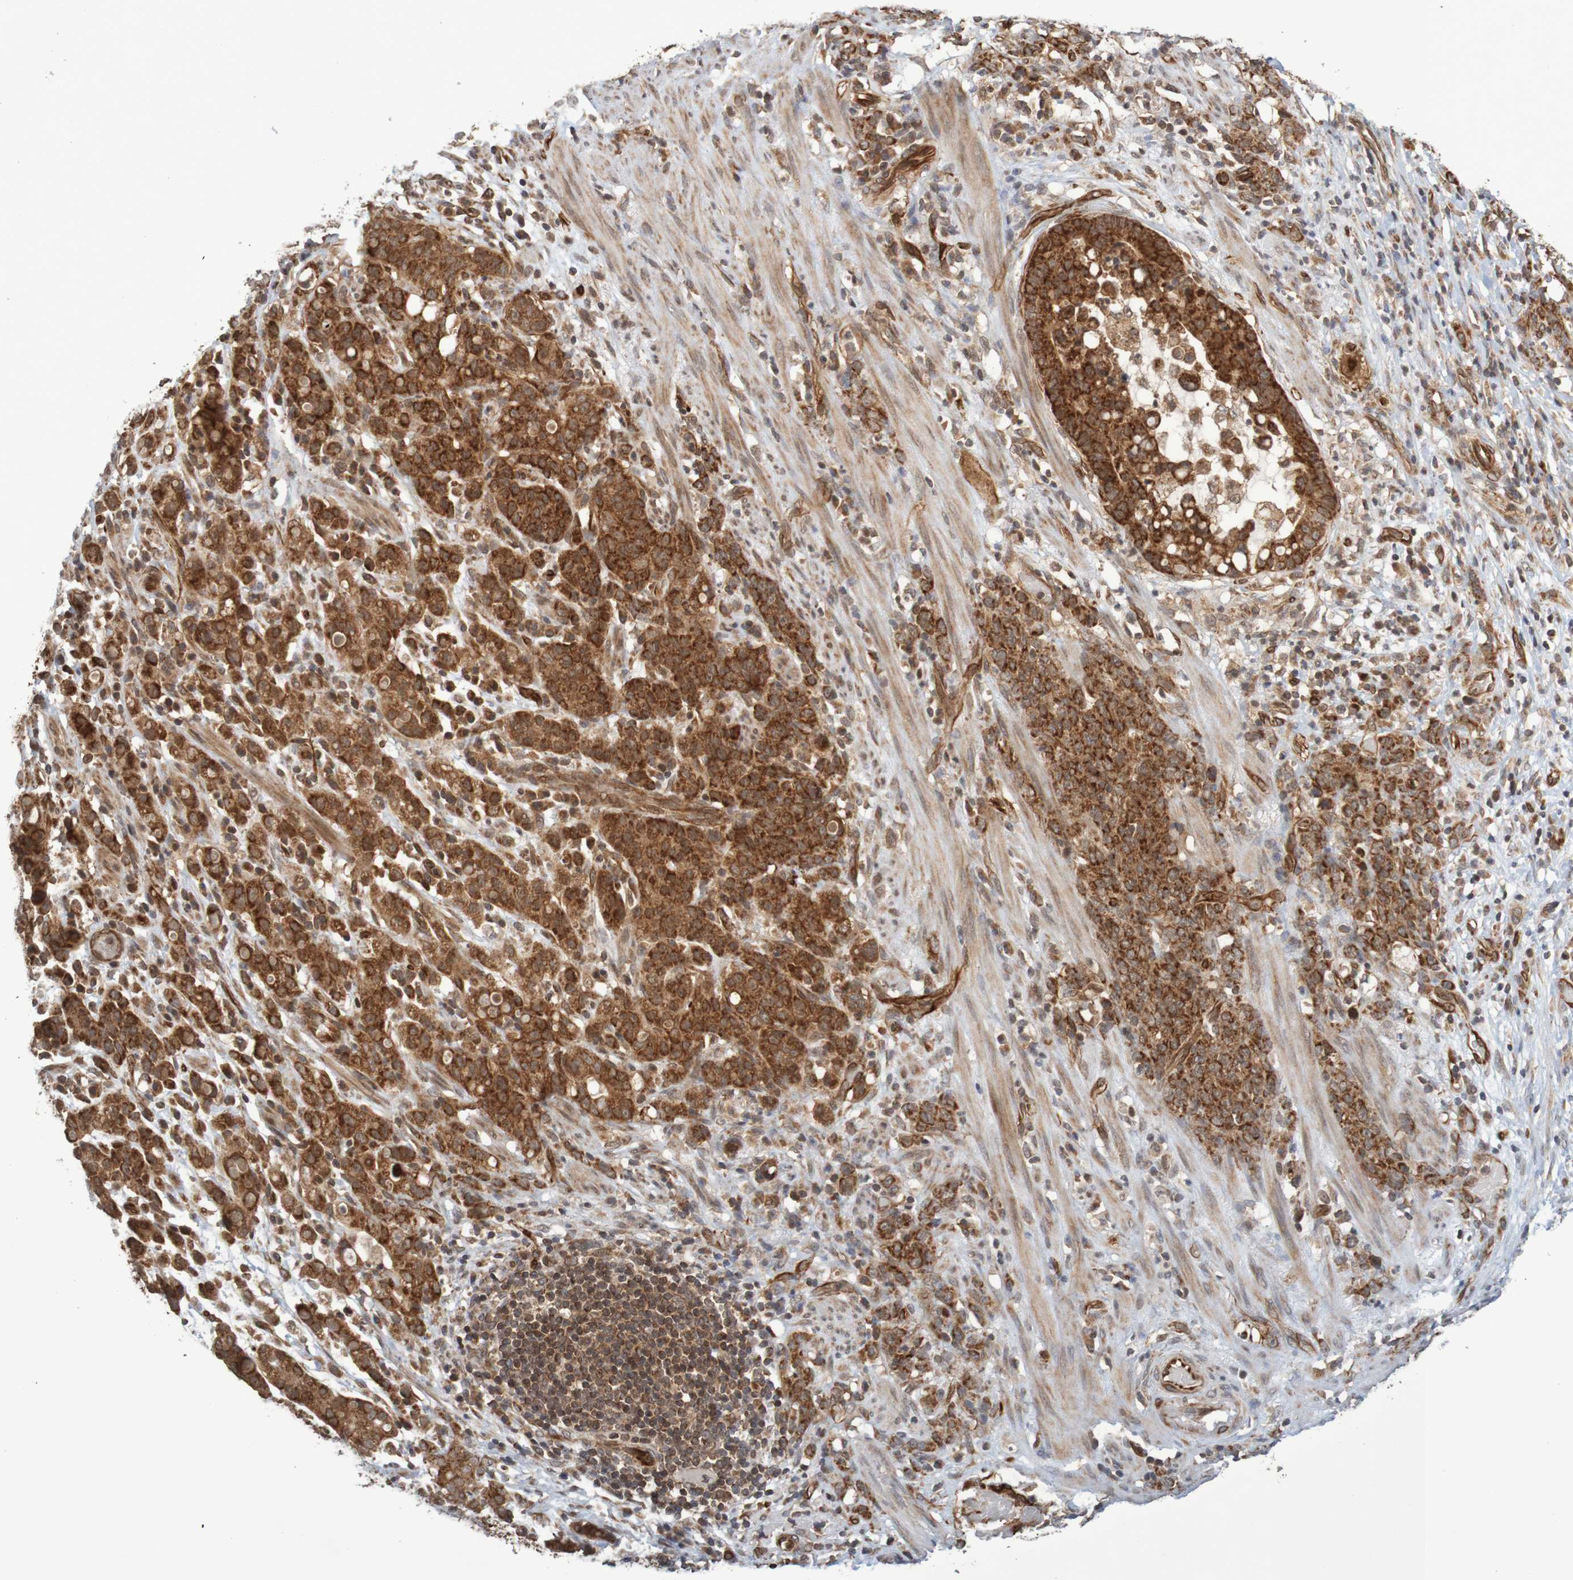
{"staining": {"intensity": "strong", "quantity": ">75%", "location": "cytoplasmic/membranous"}, "tissue": "stomach cancer", "cell_type": "Tumor cells", "image_type": "cancer", "snomed": [{"axis": "morphology", "description": "Adenocarcinoma, NOS"}, {"axis": "topography", "description": "Stomach, lower"}], "caption": "The photomicrograph demonstrates immunohistochemical staining of stomach cancer. There is strong cytoplasmic/membranous expression is present in about >75% of tumor cells. (DAB (3,3'-diaminobenzidine) = brown stain, brightfield microscopy at high magnification).", "gene": "MRPL52", "patient": {"sex": "male", "age": 88}}